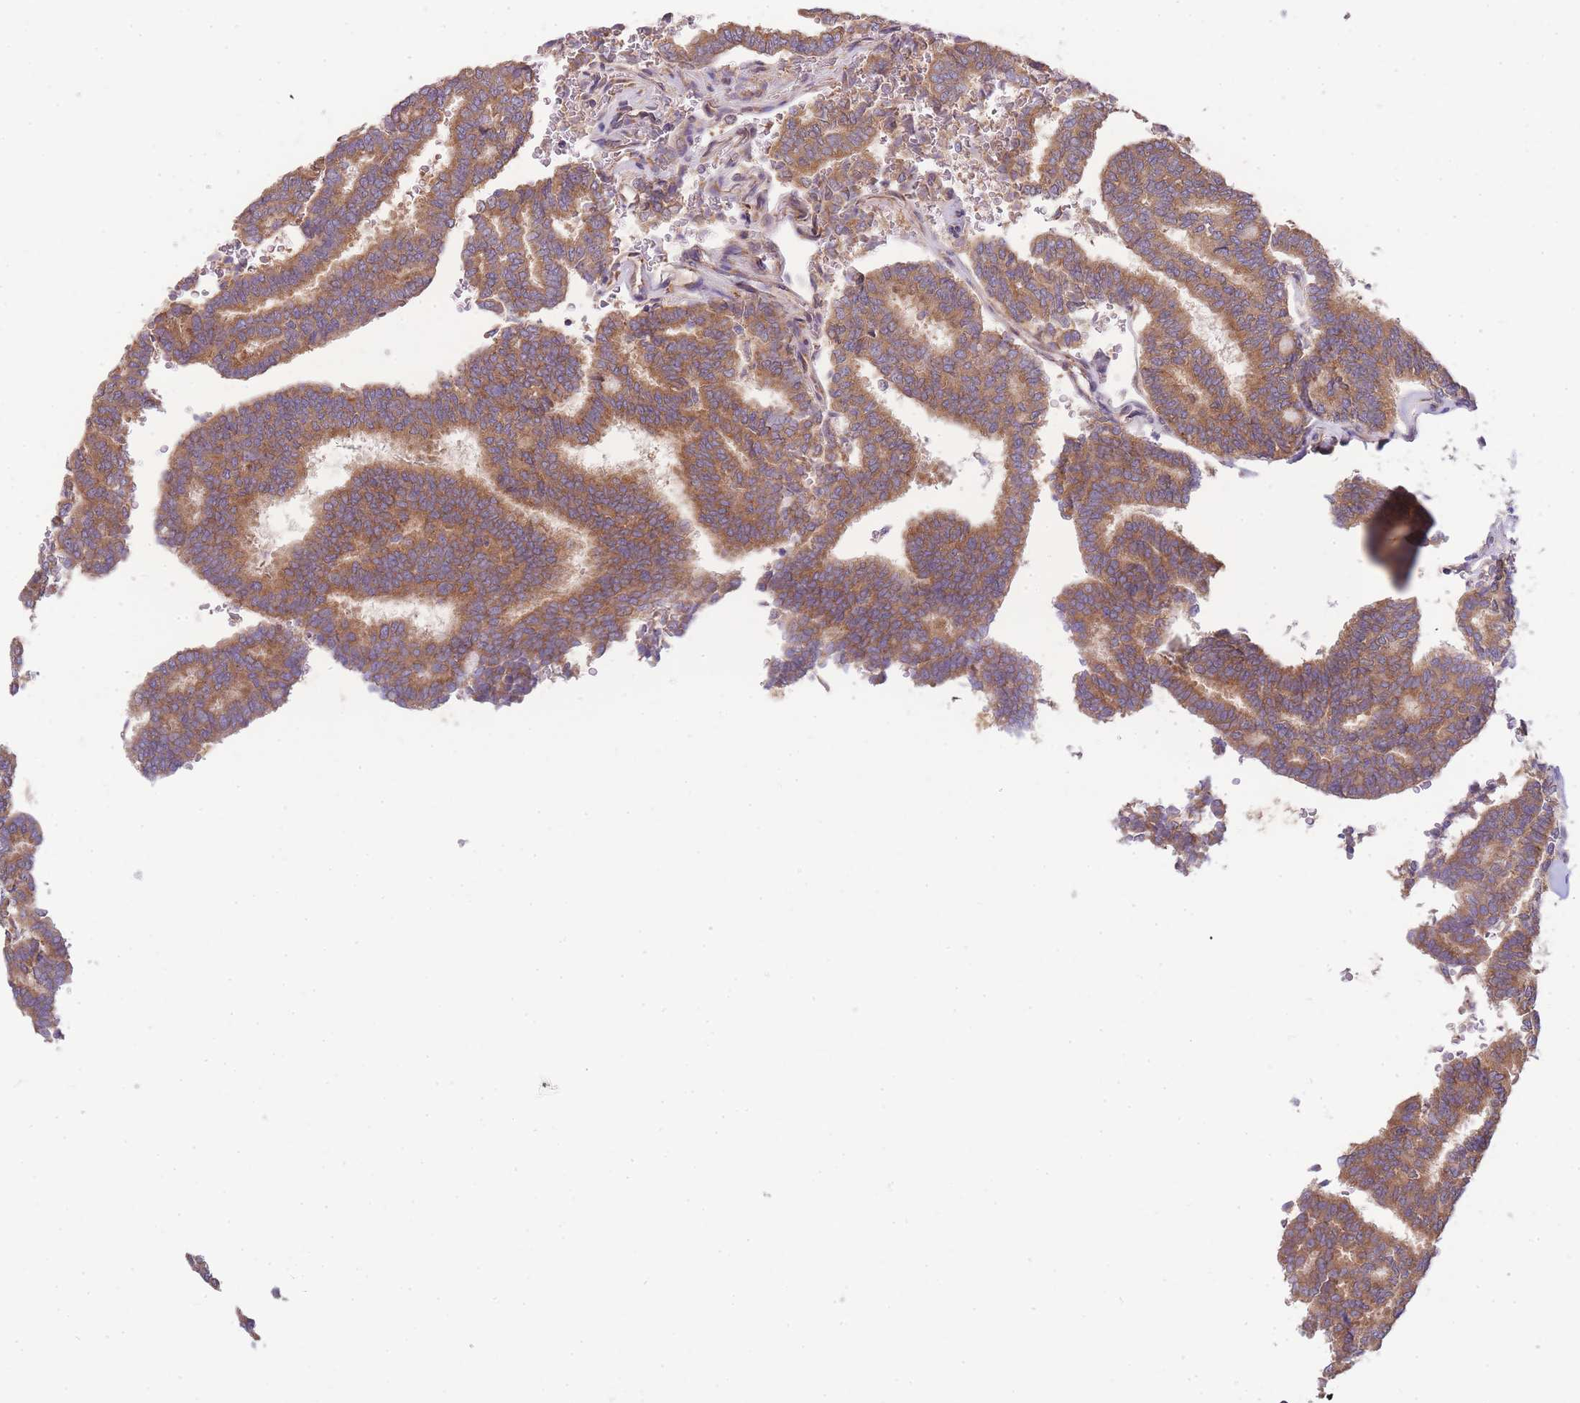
{"staining": {"intensity": "moderate", "quantity": ">75%", "location": "cytoplasmic/membranous"}, "tissue": "thyroid cancer", "cell_type": "Tumor cells", "image_type": "cancer", "snomed": [{"axis": "morphology", "description": "Papillary adenocarcinoma, NOS"}, {"axis": "topography", "description": "Thyroid gland"}], "caption": "Thyroid cancer tissue exhibits moderate cytoplasmic/membranous expression in approximately >75% of tumor cells Nuclei are stained in blue.", "gene": "BEX1", "patient": {"sex": "female", "age": 35}}